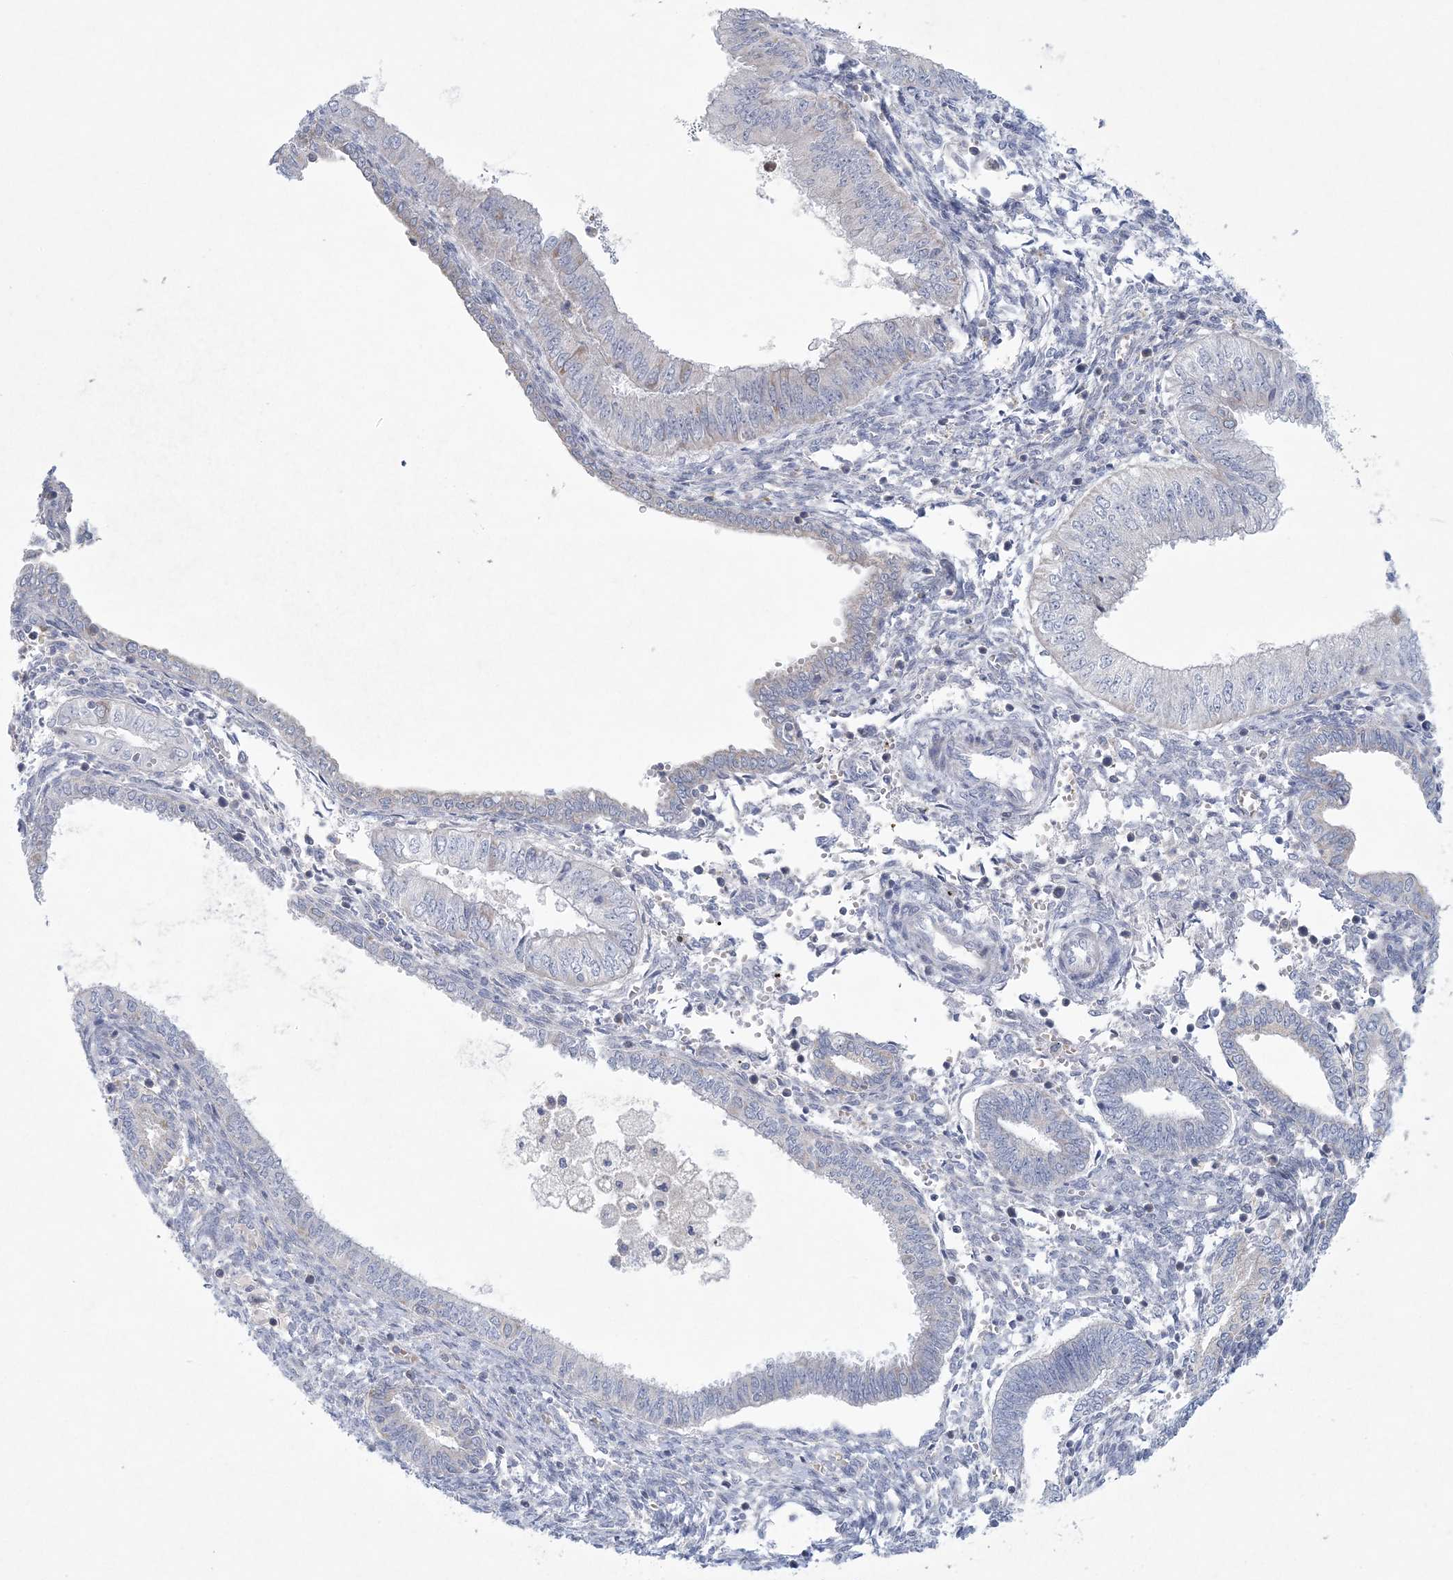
{"staining": {"intensity": "negative", "quantity": "none", "location": "none"}, "tissue": "endometrial cancer", "cell_type": "Tumor cells", "image_type": "cancer", "snomed": [{"axis": "morphology", "description": "Normal tissue, NOS"}, {"axis": "morphology", "description": "Adenocarcinoma, NOS"}, {"axis": "topography", "description": "Endometrium"}], "caption": "This micrograph is of adenocarcinoma (endometrial) stained with IHC to label a protein in brown with the nuclei are counter-stained blue. There is no expression in tumor cells. Nuclei are stained in blue.", "gene": "NIPAL1", "patient": {"sex": "female", "age": 53}}